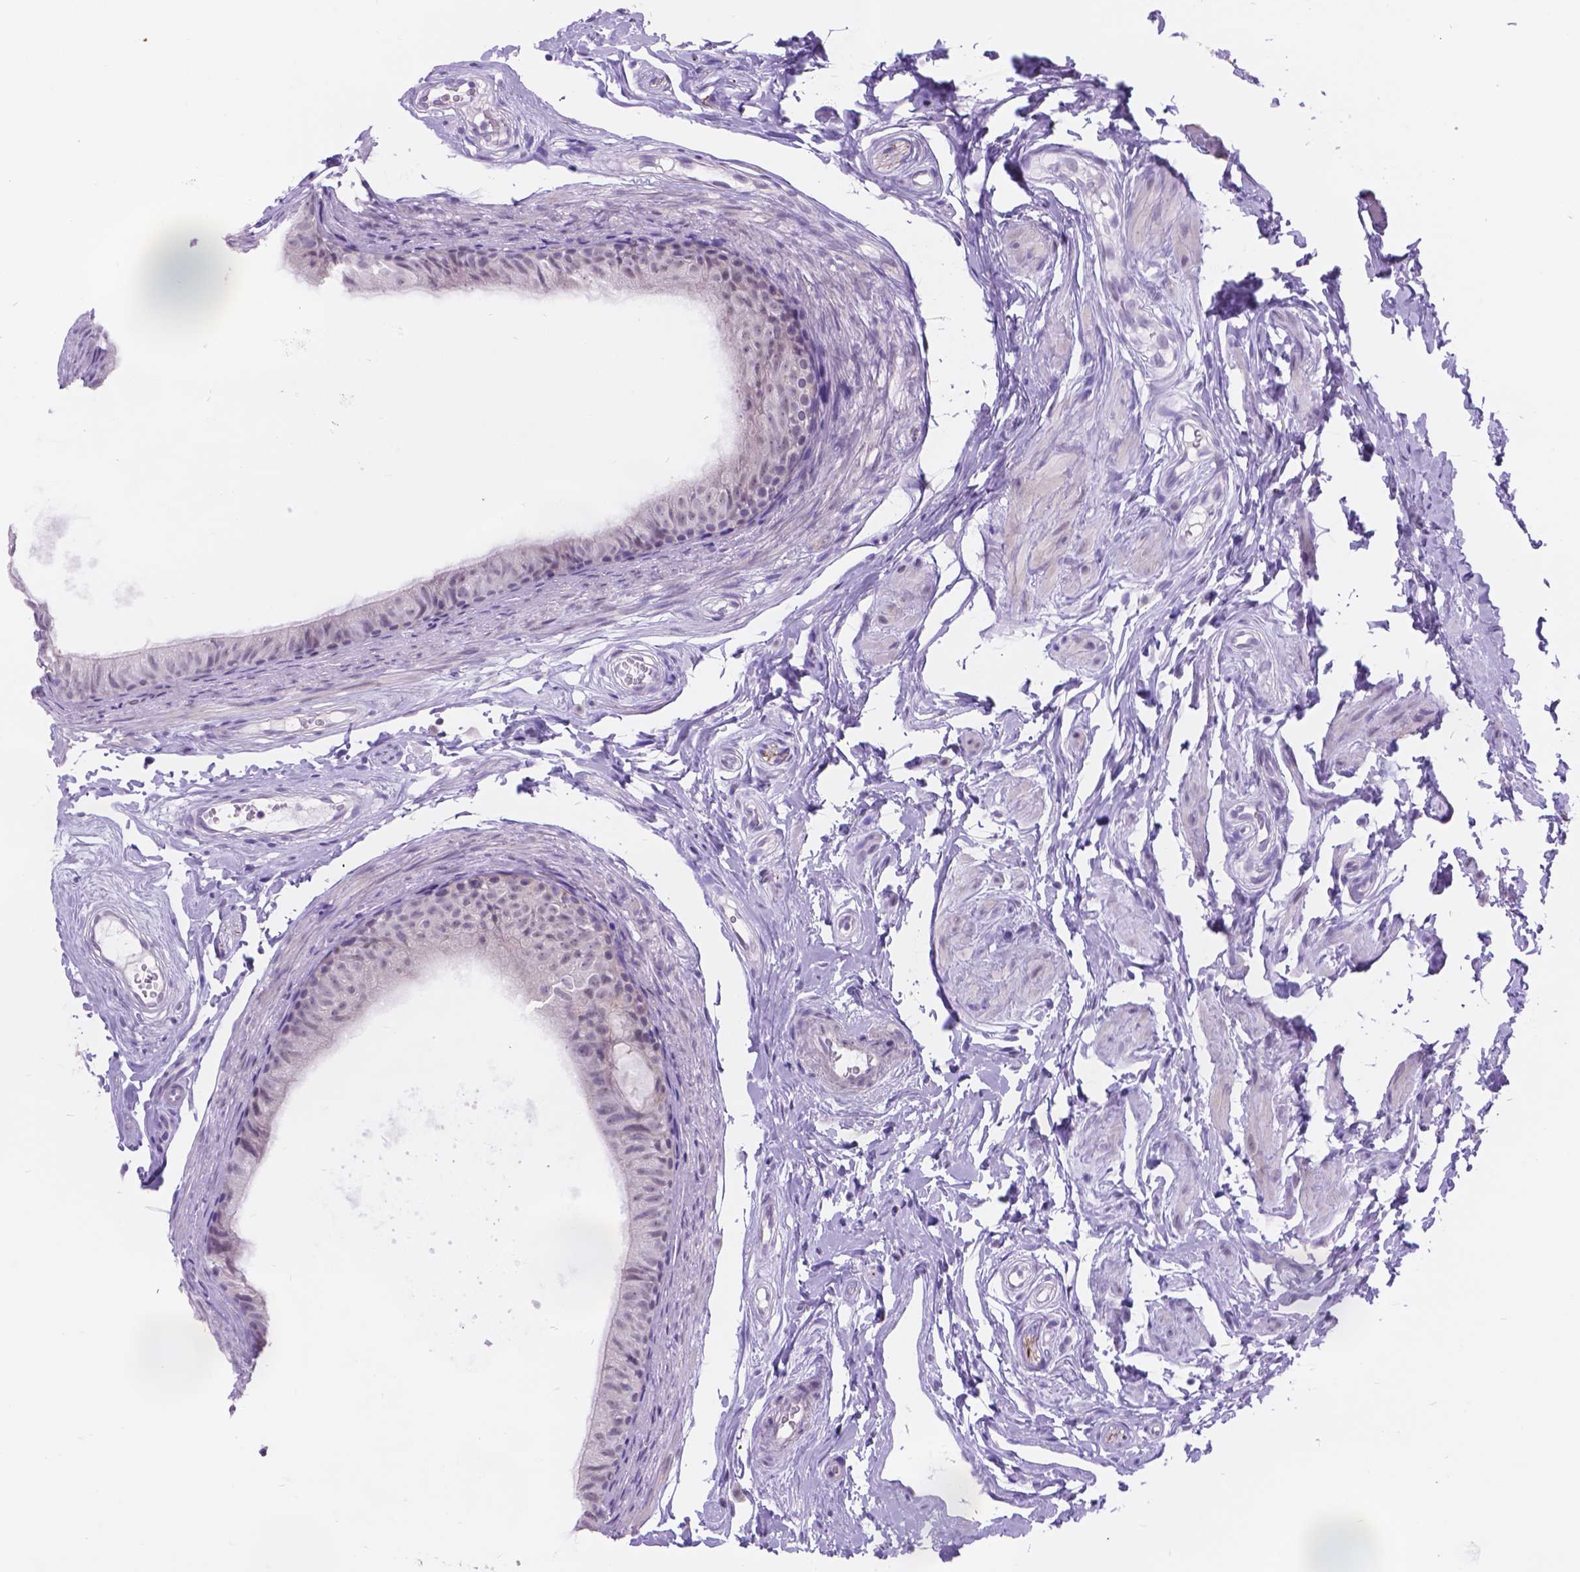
{"staining": {"intensity": "negative", "quantity": "none", "location": "none"}, "tissue": "epididymis", "cell_type": "Glandular cells", "image_type": "normal", "snomed": [{"axis": "morphology", "description": "Normal tissue, NOS"}, {"axis": "topography", "description": "Epididymis"}], "caption": "Immunohistochemistry micrograph of benign epididymis: human epididymis stained with DAB exhibits no significant protein expression in glandular cells. (DAB immunohistochemistry (IHC), high magnification).", "gene": "DCC", "patient": {"sex": "male", "age": 45}}